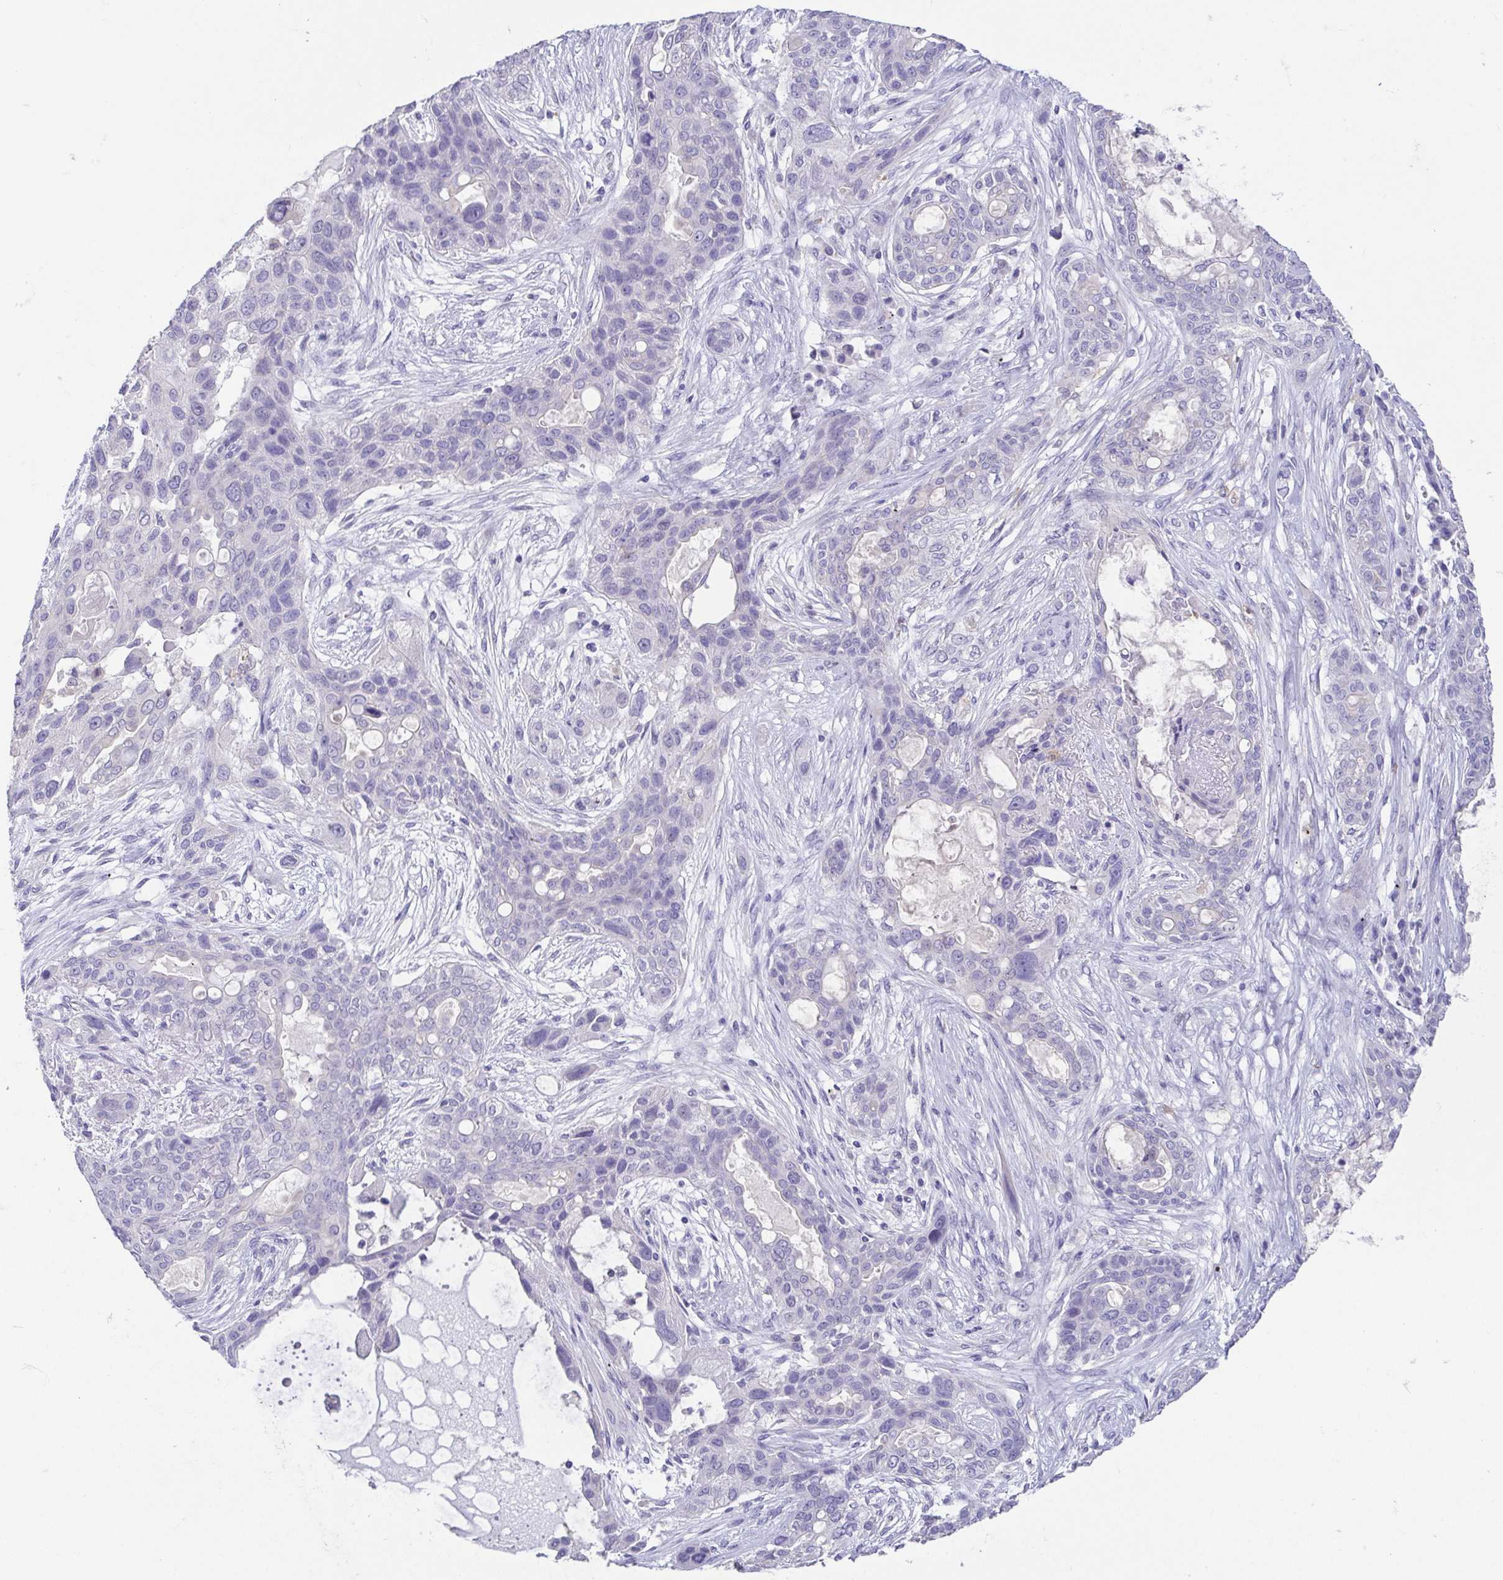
{"staining": {"intensity": "negative", "quantity": "none", "location": "none"}, "tissue": "lung cancer", "cell_type": "Tumor cells", "image_type": "cancer", "snomed": [{"axis": "morphology", "description": "Squamous cell carcinoma, NOS"}, {"axis": "topography", "description": "Lung"}], "caption": "This is an immunohistochemistry image of human lung squamous cell carcinoma. There is no staining in tumor cells.", "gene": "FABP3", "patient": {"sex": "female", "age": 70}}